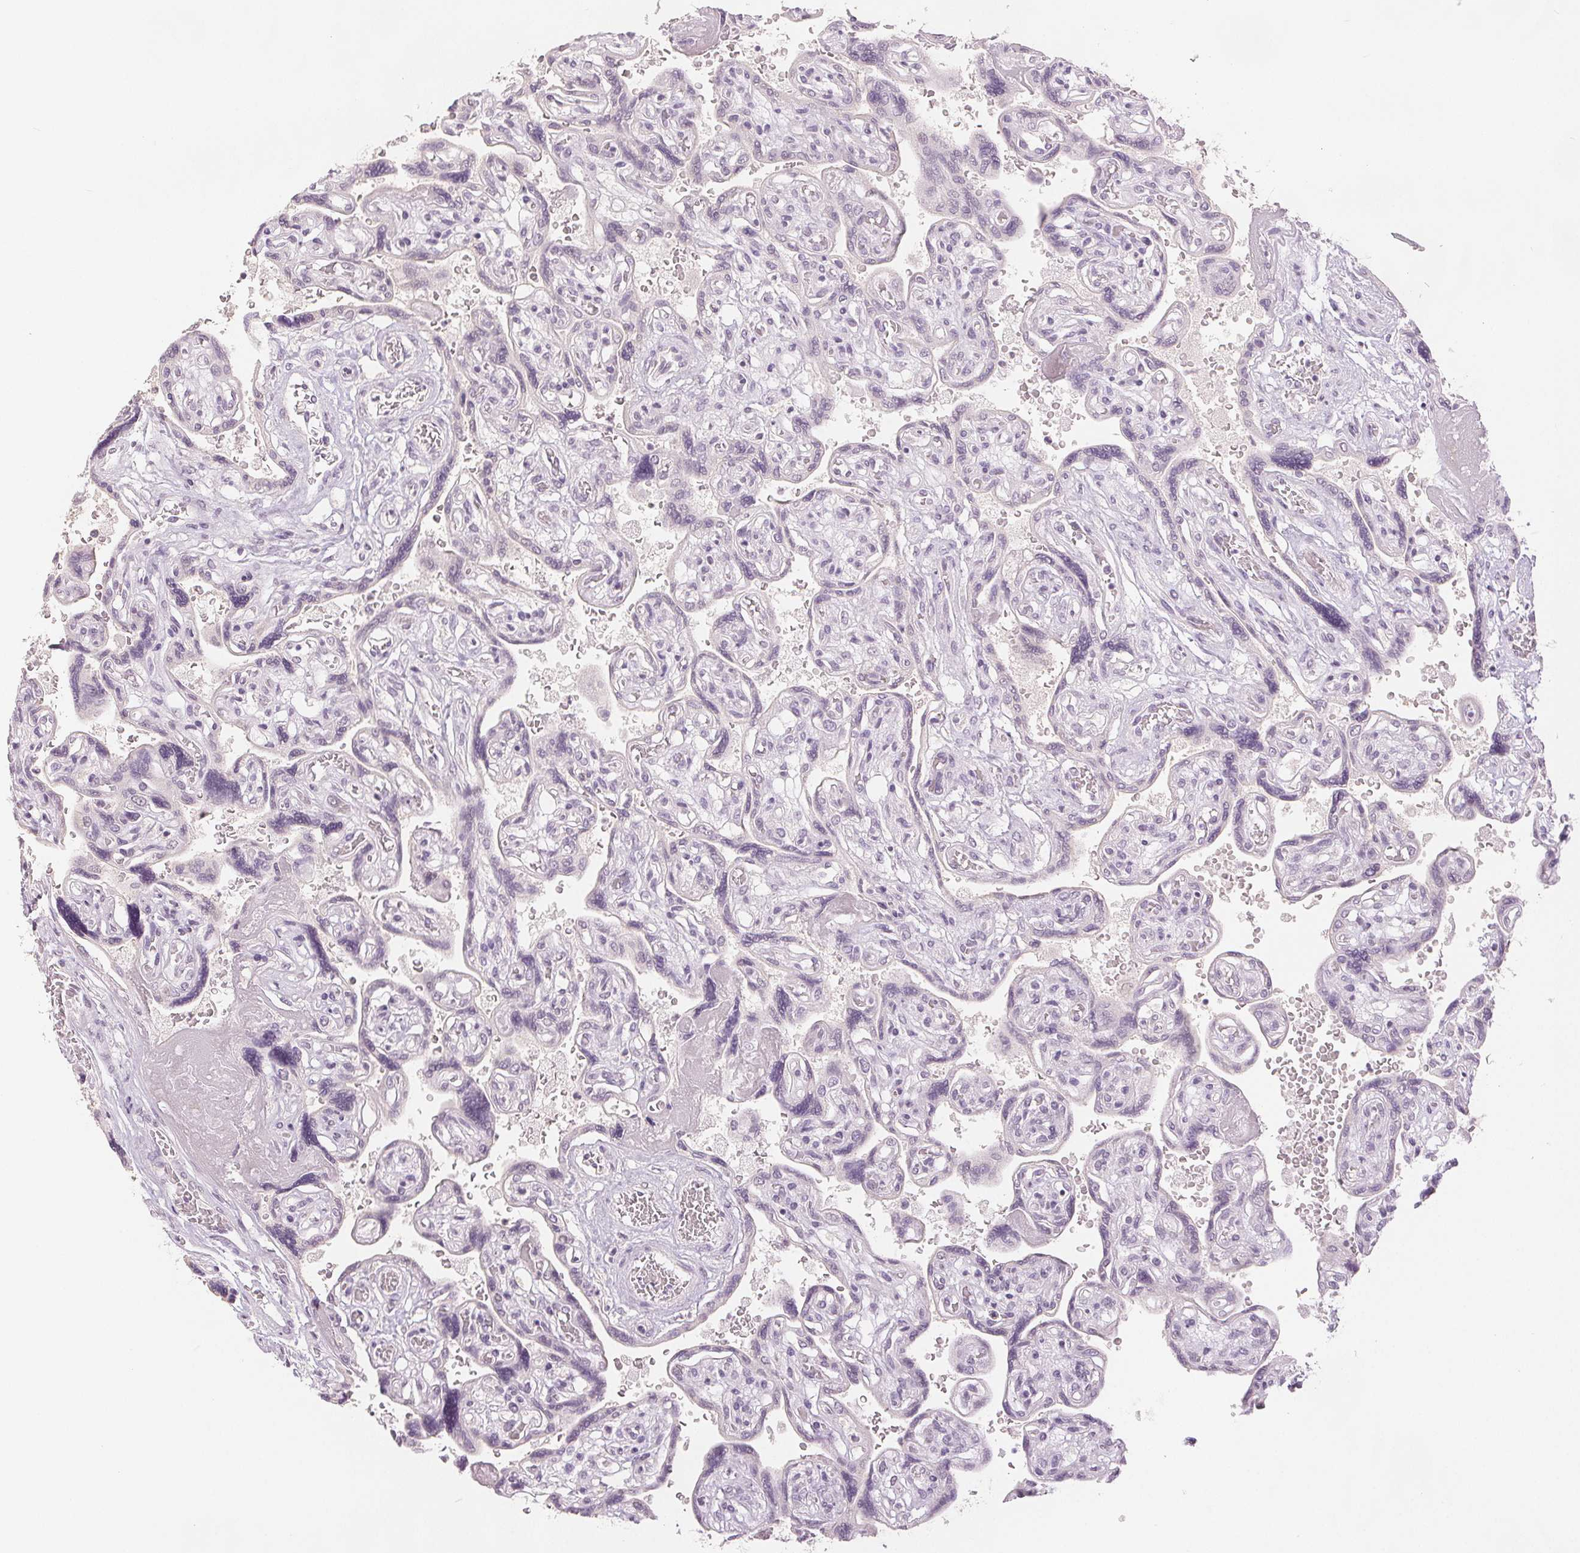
{"staining": {"intensity": "negative", "quantity": "none", "location": "none"}, "tissue": "placenta", "cell_type": "Decidual cells", "image_type": "normal", "snomed": [{"axis": "morphology", "description": "Normal tissue, NOS"}, {"axis": "topography", "description": "Placenta"}], "caption": "DAB (3,3'-diaminobenzidine) immunohistochemical staining of normal placenta displays no significant positivity in decidual cells. The staining is performed using DAB (3,3'-diaminobenzidine) brown chromogen with nuclei counter-stained in using hematoxylin.", "gene": "SLC27A5", "patient": {"sex": "female", "age": 32}}